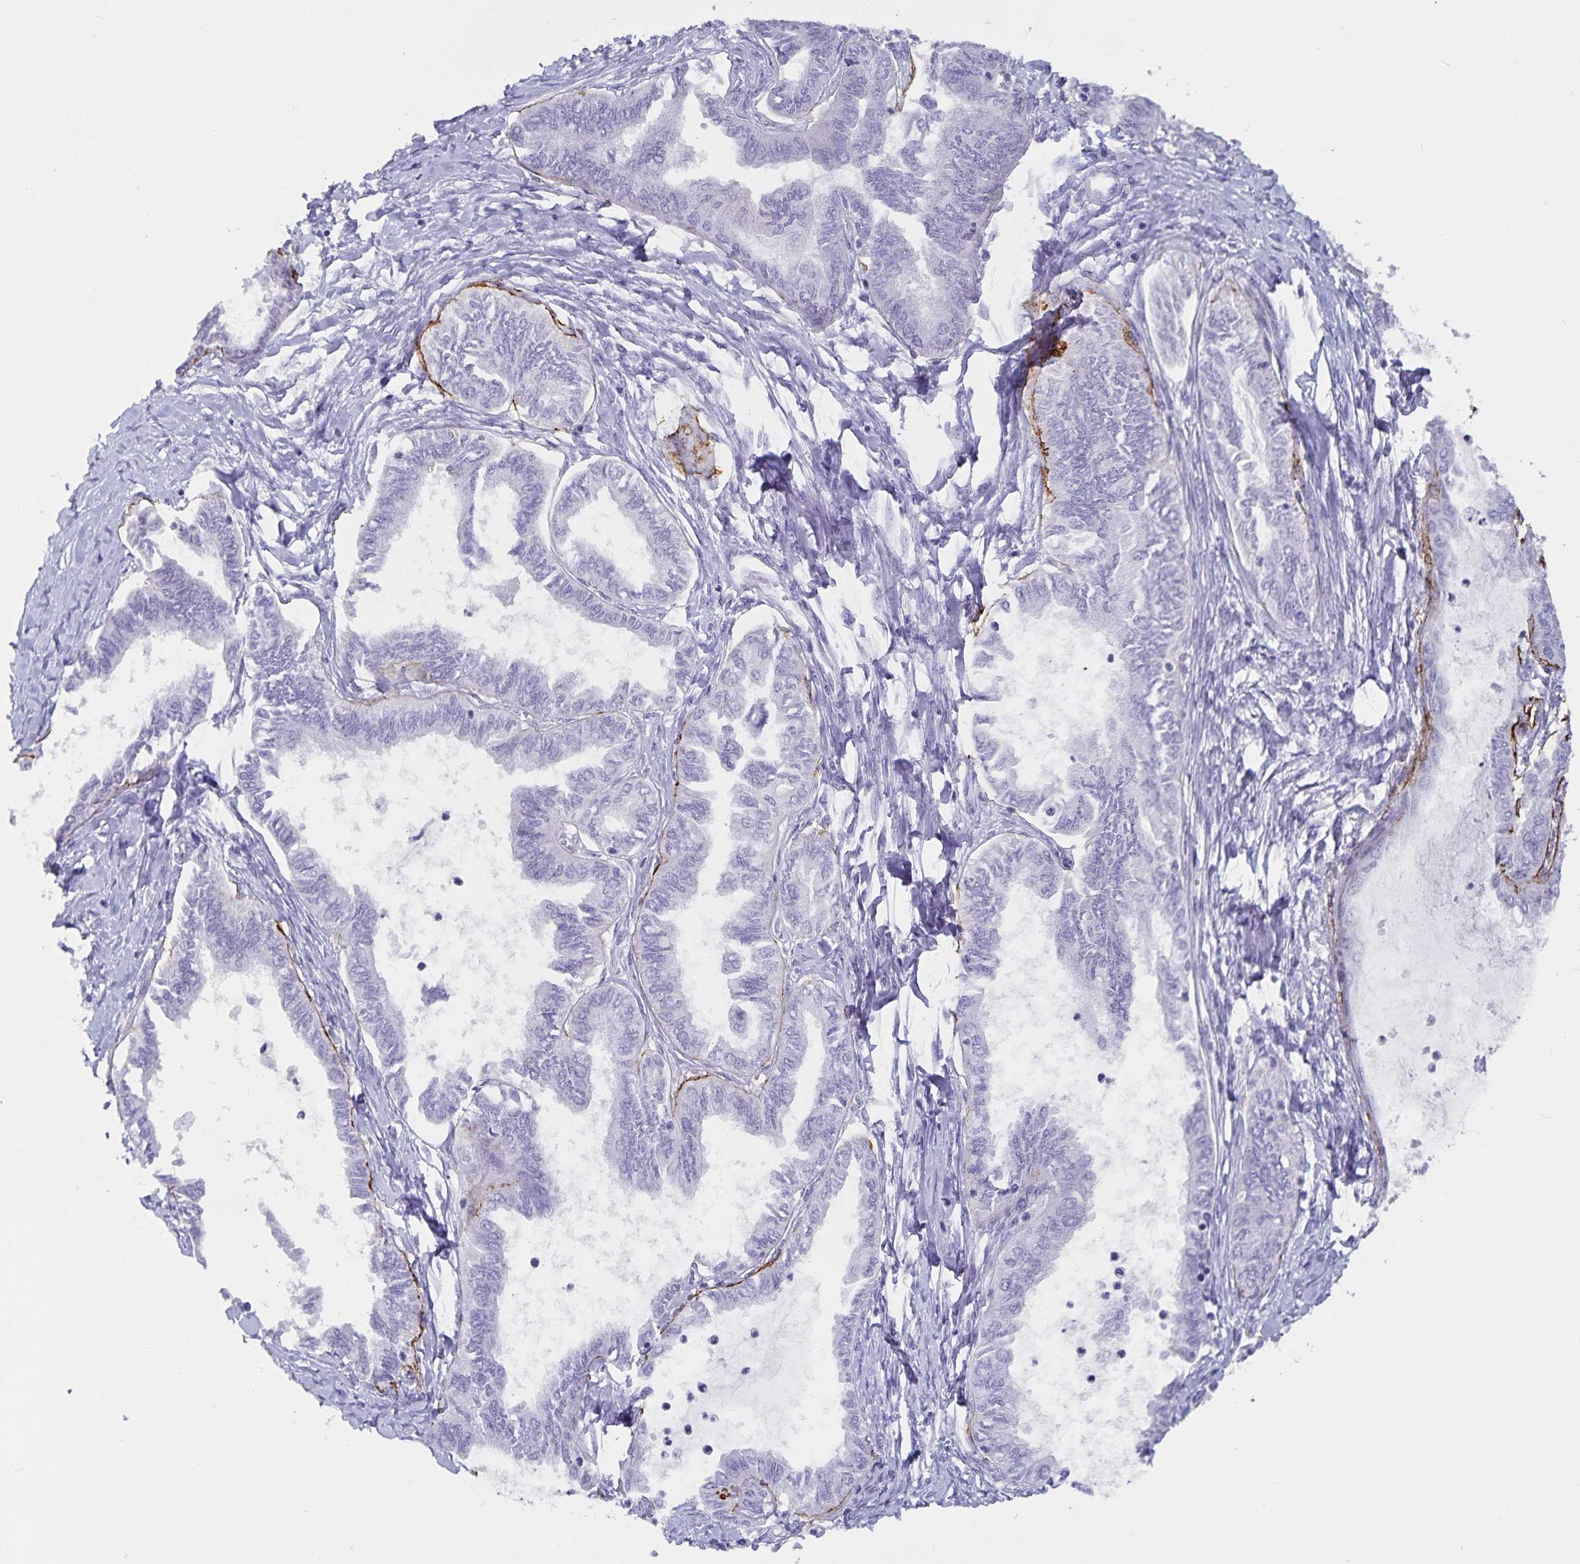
{"staining": {"intensity": "negative", "quantity": "none", "location": "none"}, "tissue": "ovarian cancer", "cell_type": "Tumor cells", "image_type": "cancer", "snomed": [{"axis": "morphology", "description": "Carcinoma, endometroid"}, {"axis": "topography", "description": "Ovary"}], "caption": "Ovarian cancer (endometroid carcinoma) was stained to show a protein in brown. There is no significant positivity in tumor cells.", "gene": "PLAC1", "patient": {"sex": "female", "age": 70}}